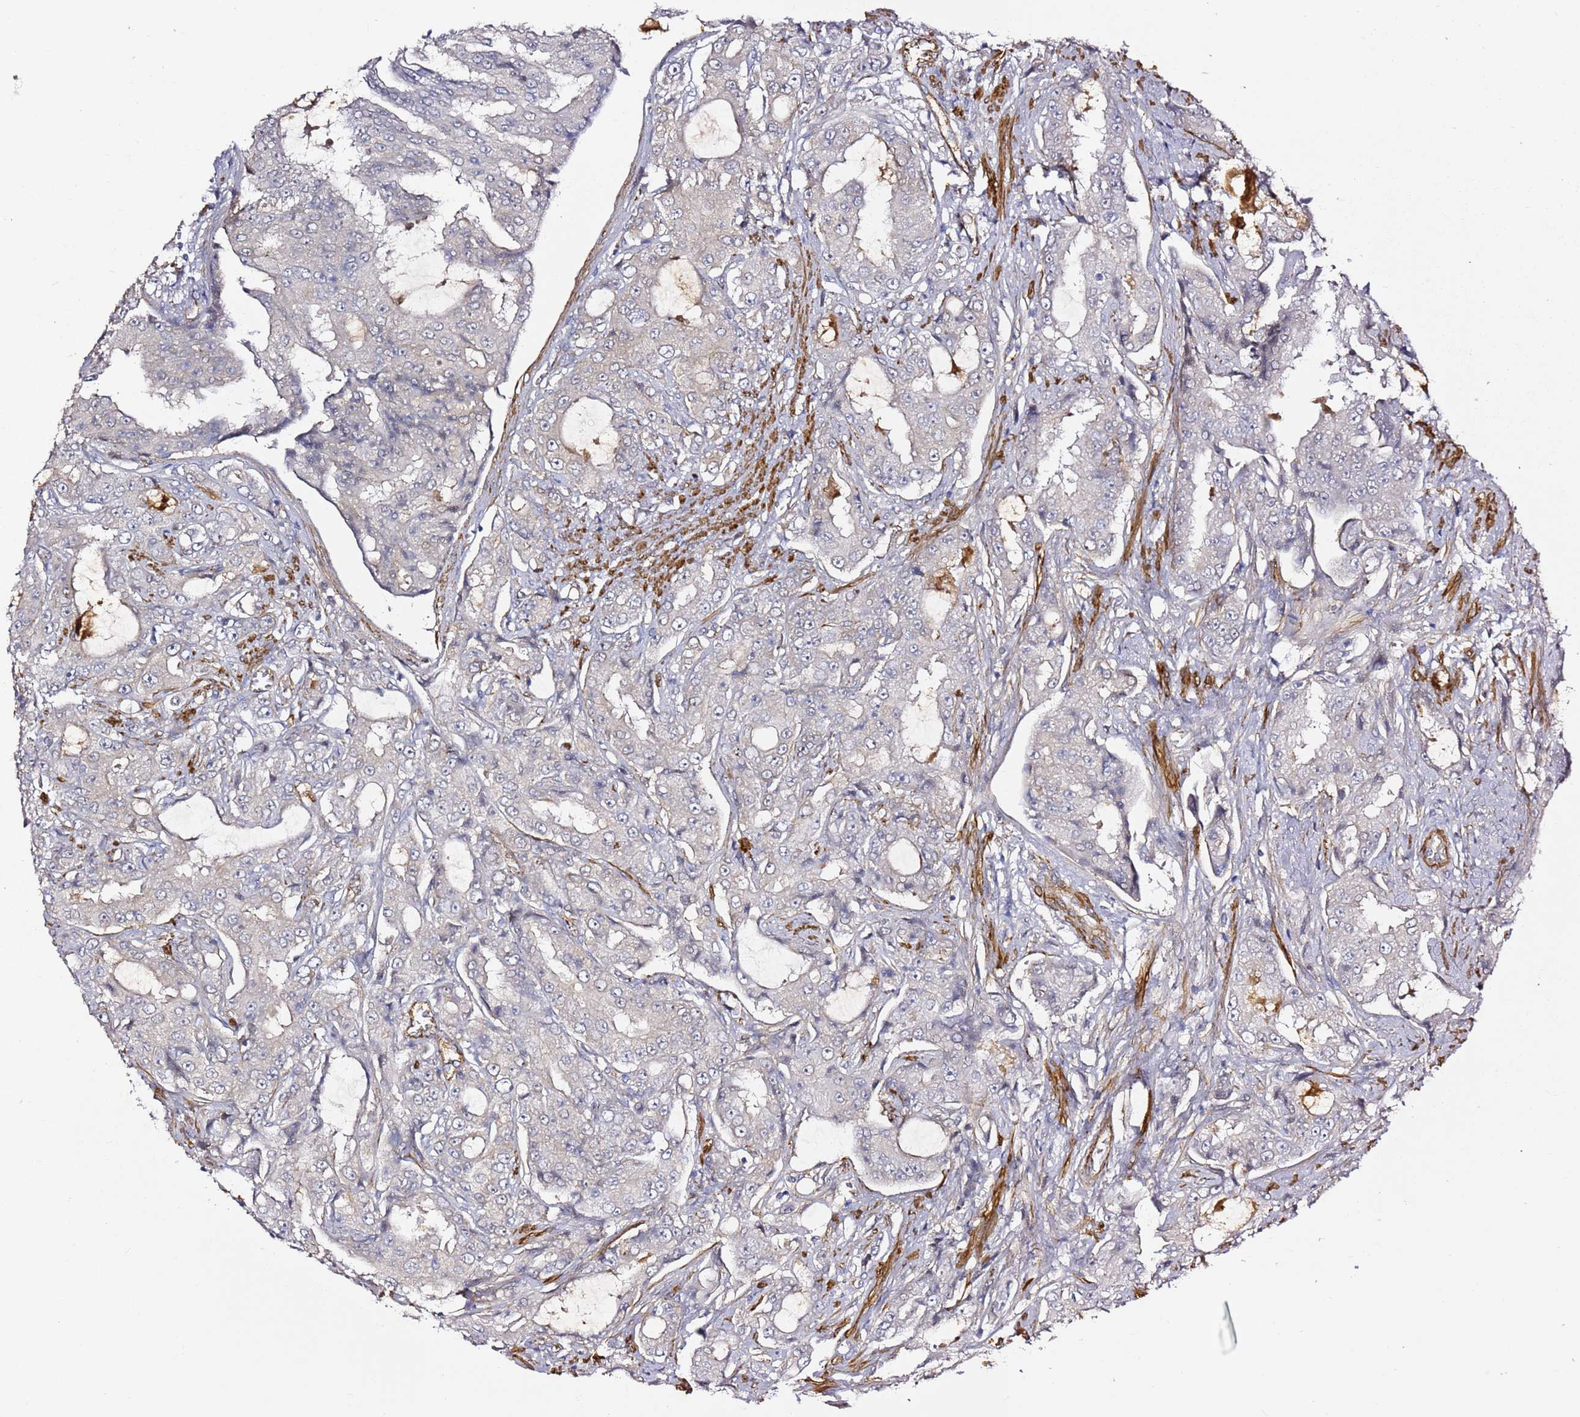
{"staining": {"intensity": "negative", "quantity": "none", "location": "none"}, "tissue": "prostate cancer", "cell_type": "Tumor cells", "image_type": "cancer", "snomed": [{"axis": "morphology", "description": "Adenocarcinoma, High grade"}, {"axis": "topography", "description": "Prostate"}], "caption": "The micrograph reveals no significant expression in tumor cells of prostate cancer.", "gene": "EPS8L1", "patient": {"sex": "male", "age": 73}}